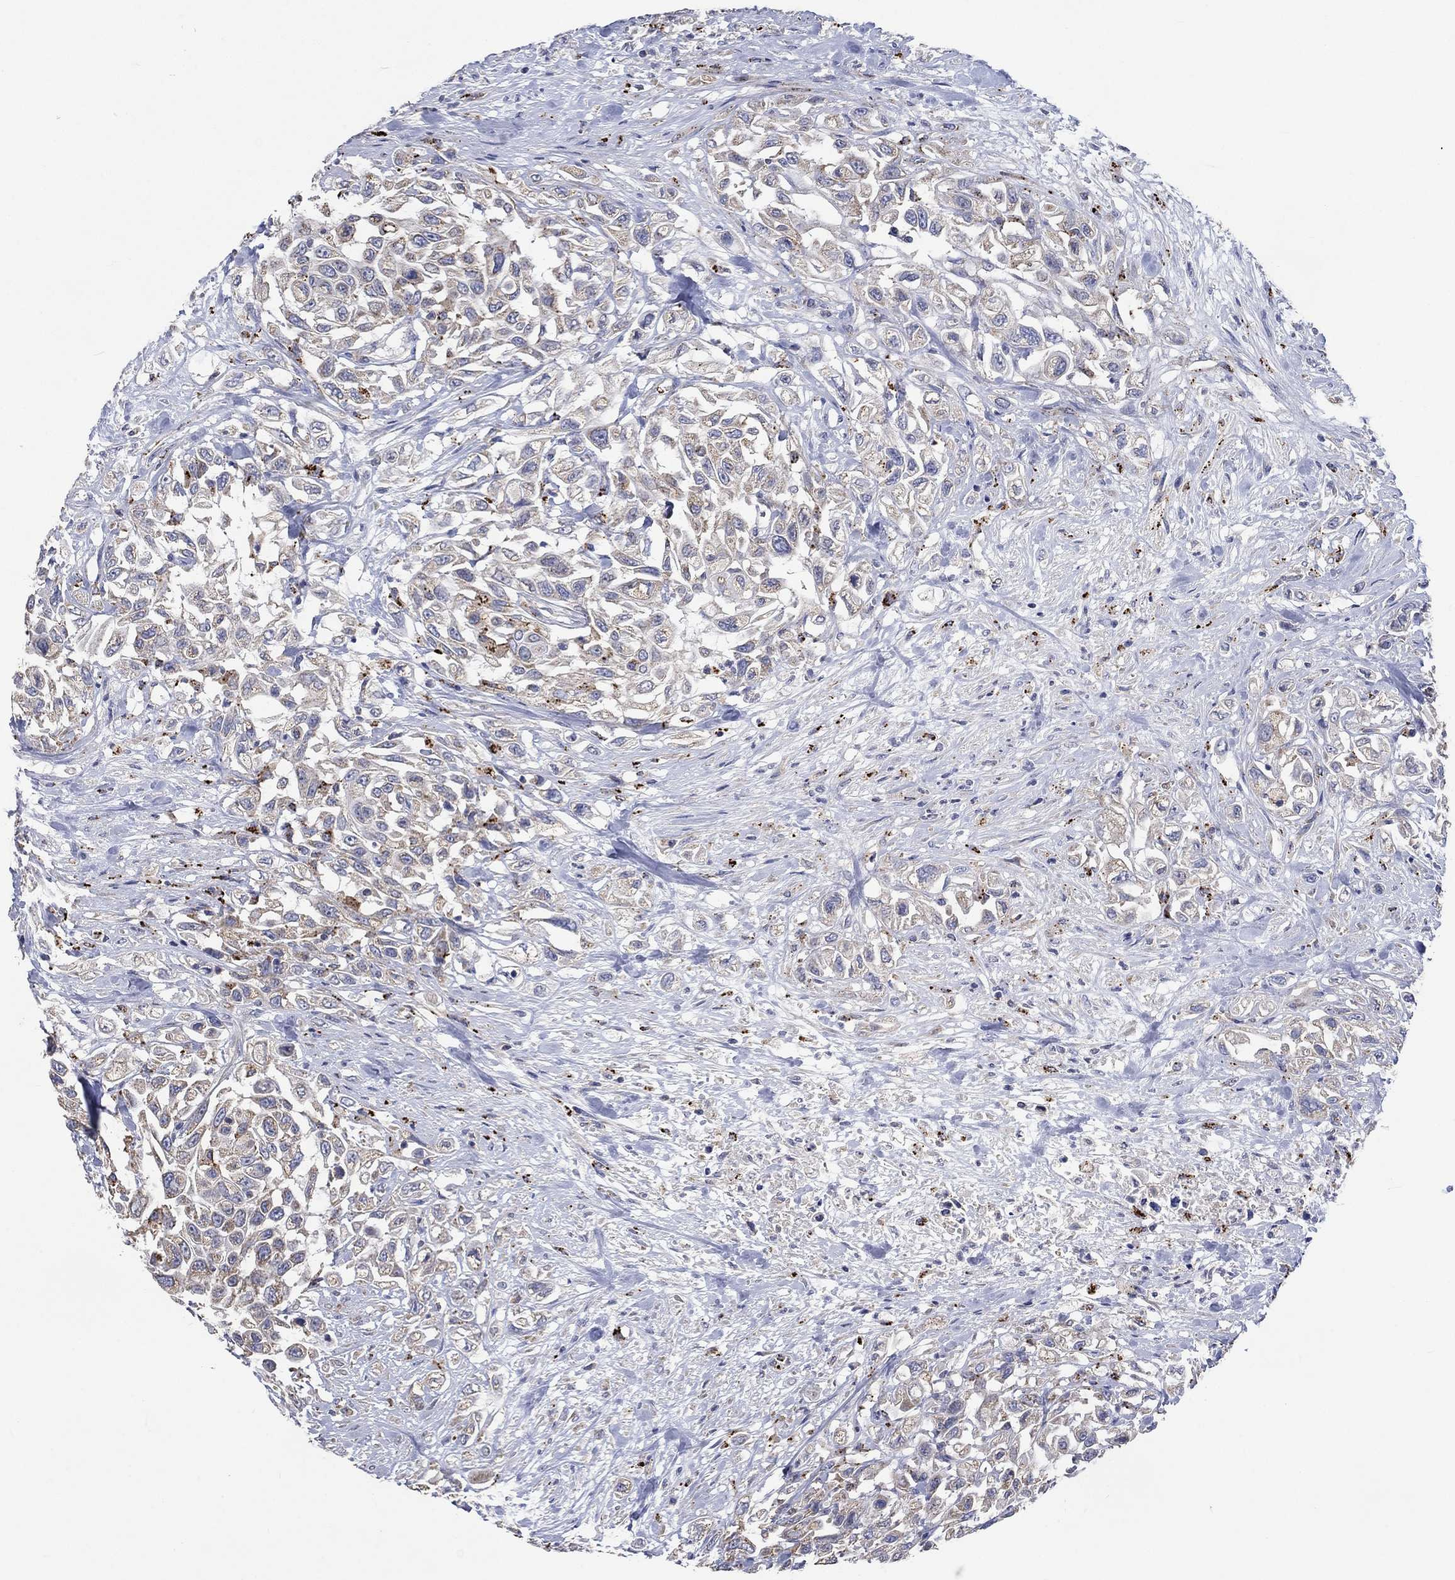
{"staining": {"intensity": "weak", "quantity": "25%-75%", "location": "cytoplasmic/membranous"}, "tissue": "urothelial cancer", "cell_type": "Tumor cells", "image_type": "cancer", "snomed": [{"axis": "morphology", "description": "Urothelial carcinoma, High grade"}, {"axis": "topography", "description": "Urinary bladder"}], "caption": "High-magnification brightfield microscopy of urothelial carcinoma (high-grade) stained with DAB (brown) and counterstained with hematoxylin (blue). tumor cells exhibit weak cytoplasmic/membranous expression is seen in approximately25%-75% of cells.", "gene": "UGT8", "patient": {"sex": "female", "age": 56}}